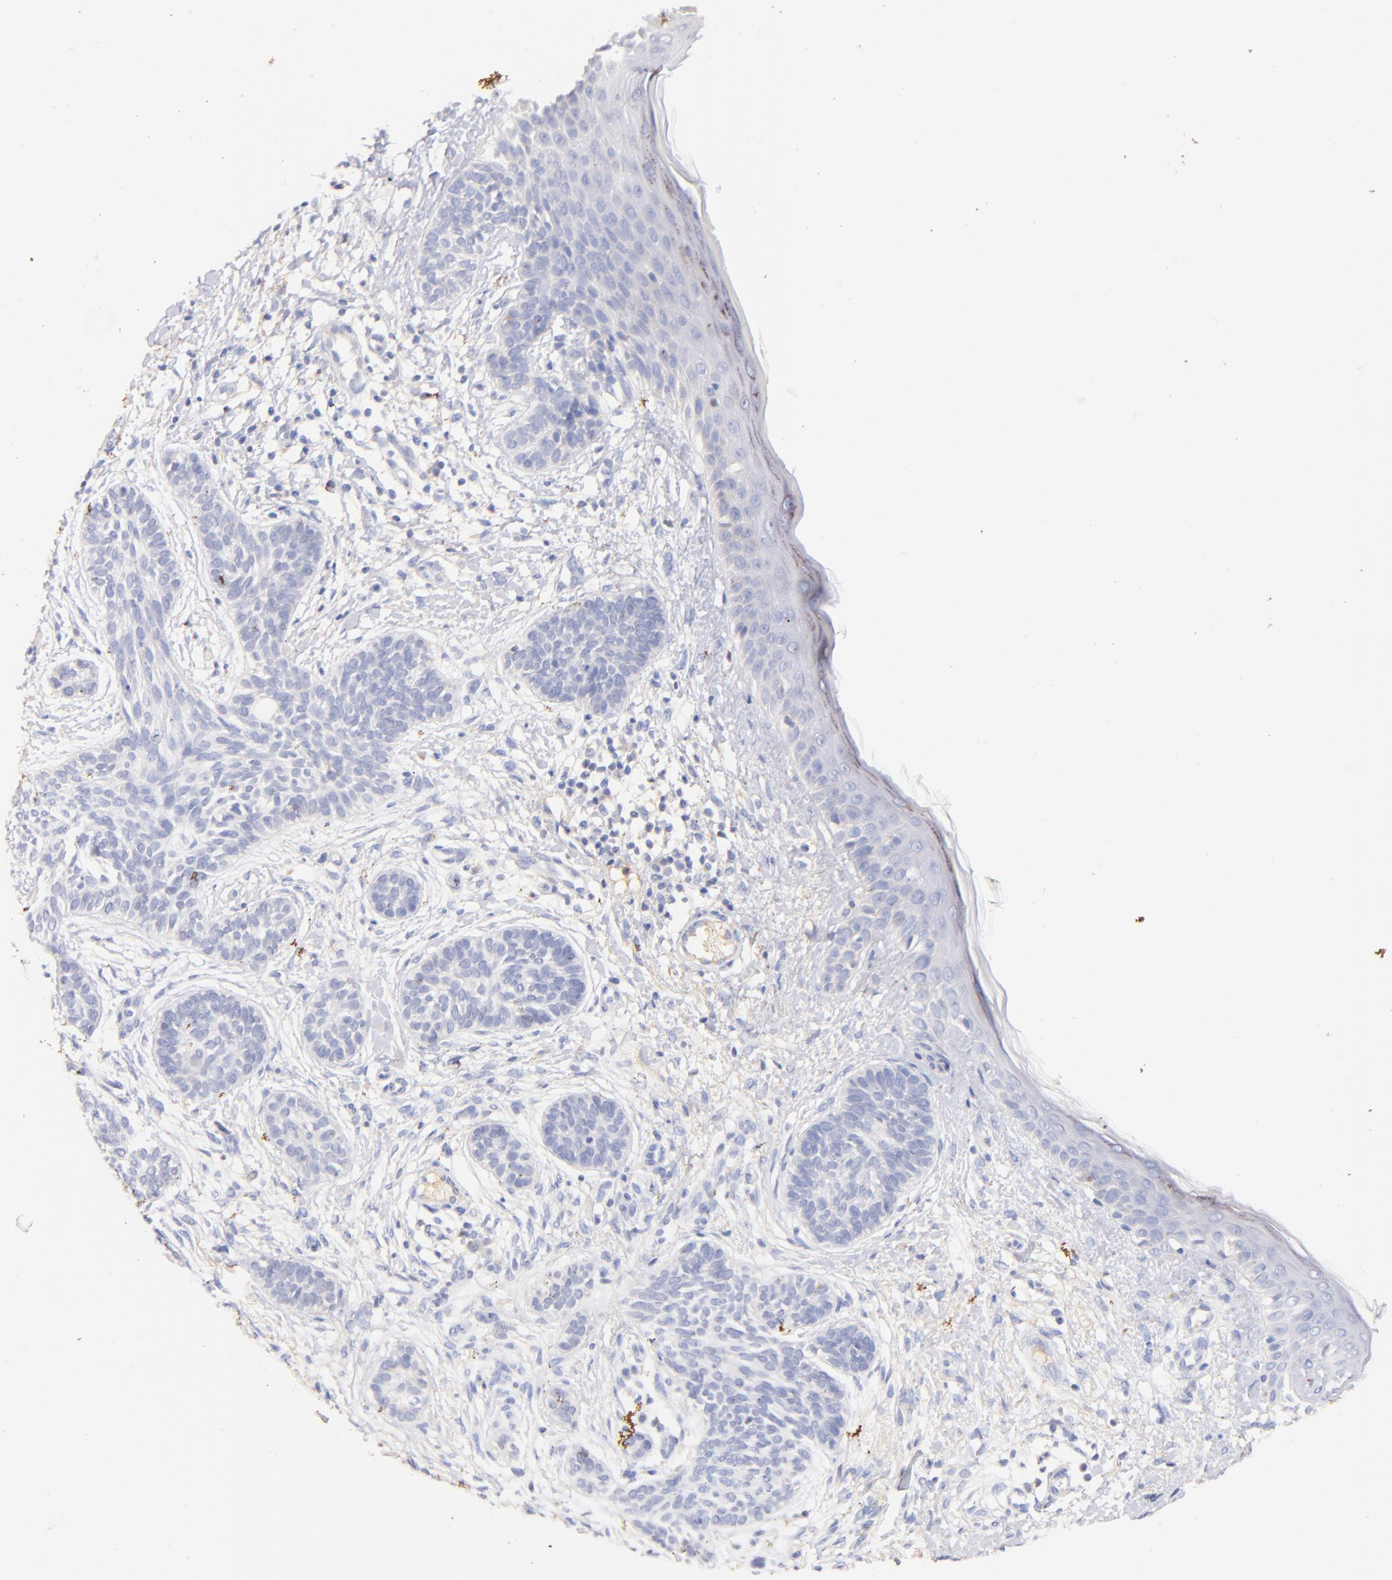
{"staining": {"intensity": "negative", "quantity": "none", "location": "none"}, "tissue": "skin cancer", "cell_type": "Tumor cells", "image_type": "cancer", "snomed": [{"axis": "morphology", "description": "Normal tissue, NOS"}, {"axis": "morphology", "description": "Basal cell carcinoma"}, {"axis": "topography", "description": "Skin"}], "caption": "Immunohistochemistry of skin basal cell carcinoma displays no positivity in tumor cells. (DAB immunohistochemistry (IHC) visualized using brightfield microscopy, high magnification).", "gene": "IGLV7-43", "patient": {"sex": "male", "age": 63}}